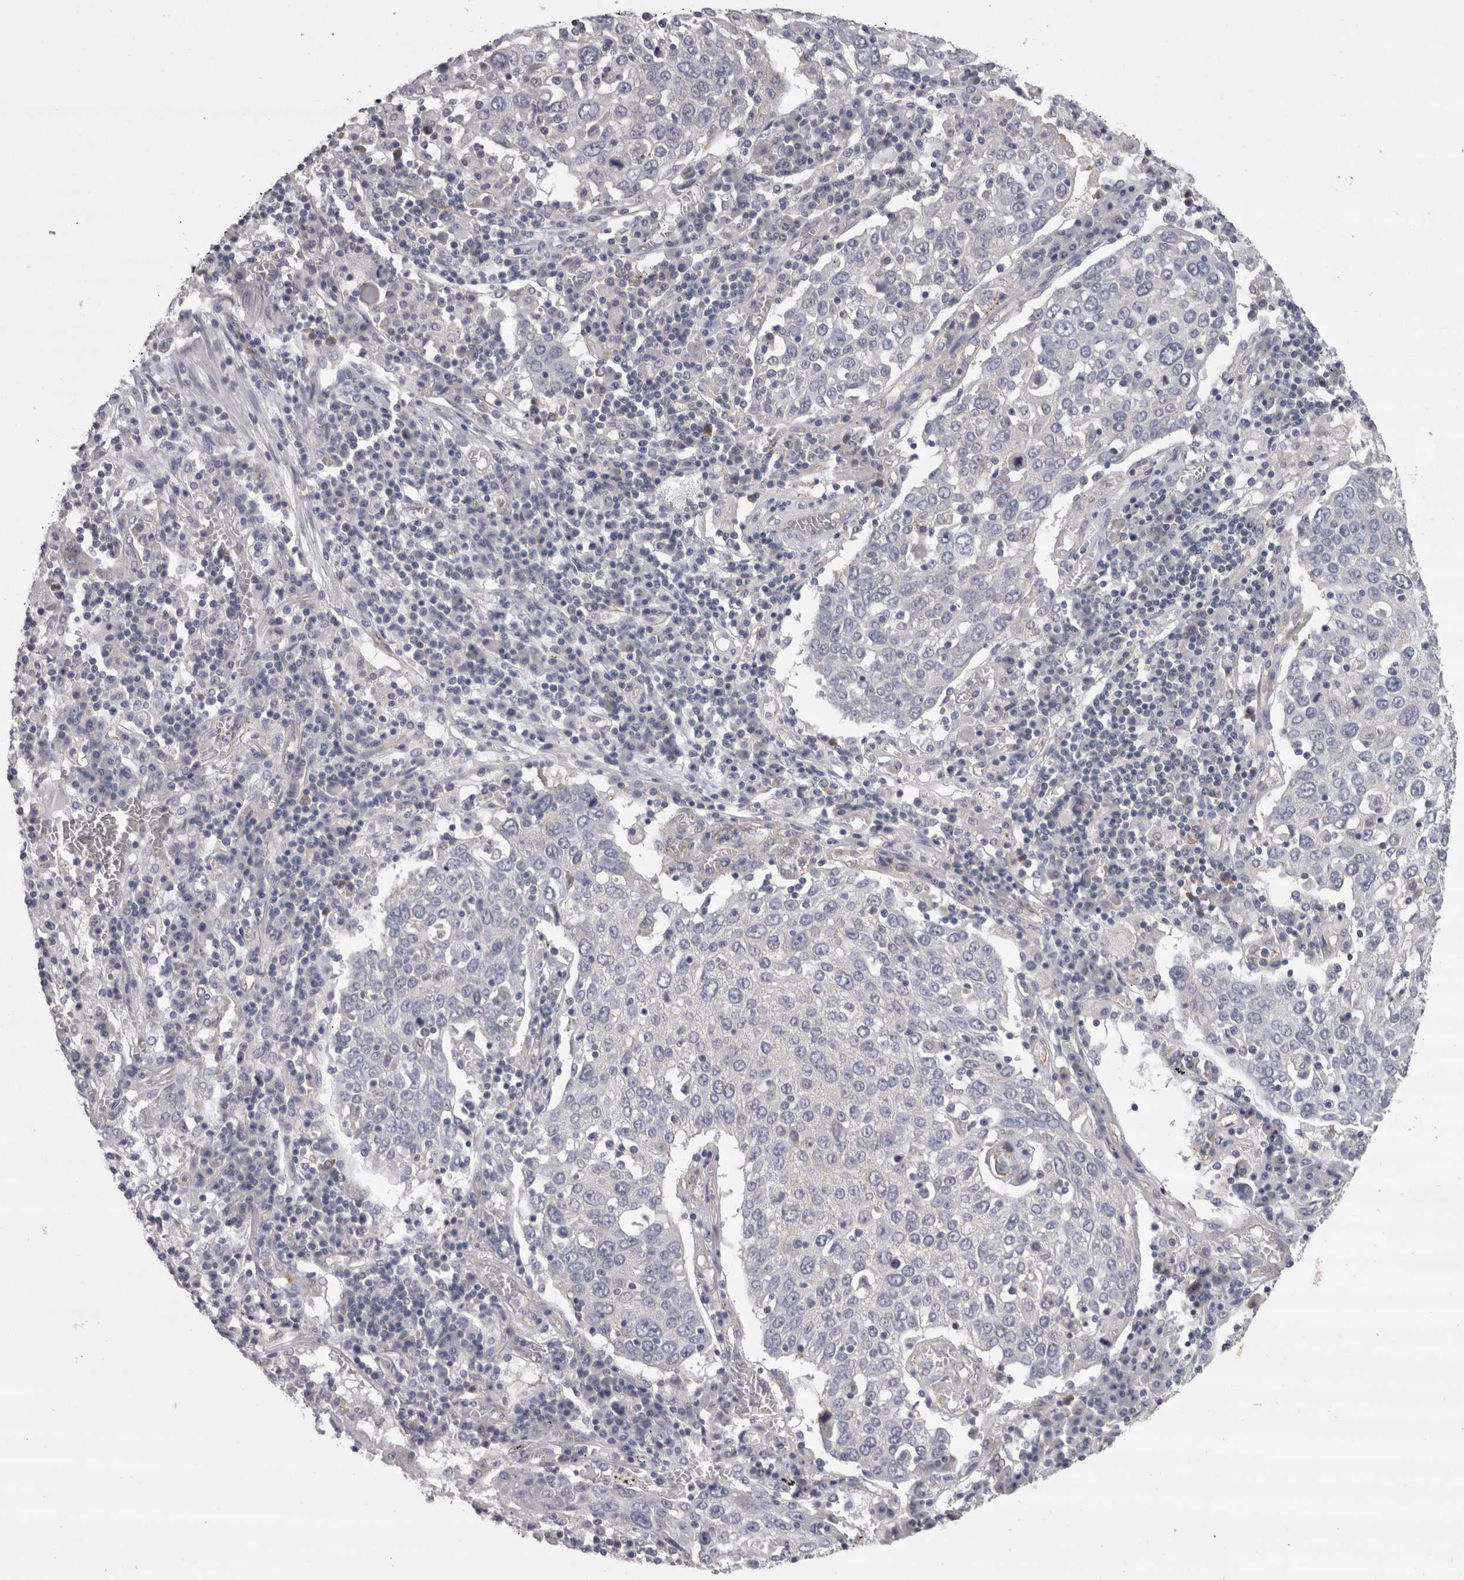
{"staining": {"intensity": "negative", "quantity": "none", "location": "none"}, "tissue": "lung cancer", "cell_type": "Tumor cells", "image_type": "cancer", "snomed": [{"axis": "morphology", "description": "Squamous cell carcinoma, NOS"}, {"axis": "topography", "description": "Lung"}], "caption": "Lung cancer (squamous cell carcinoma) was stained to show a protein in brown. There is no significant expression in tumor cells.", "gene": "LYZL6", "patient": {"sex": "male", "age": 65}}